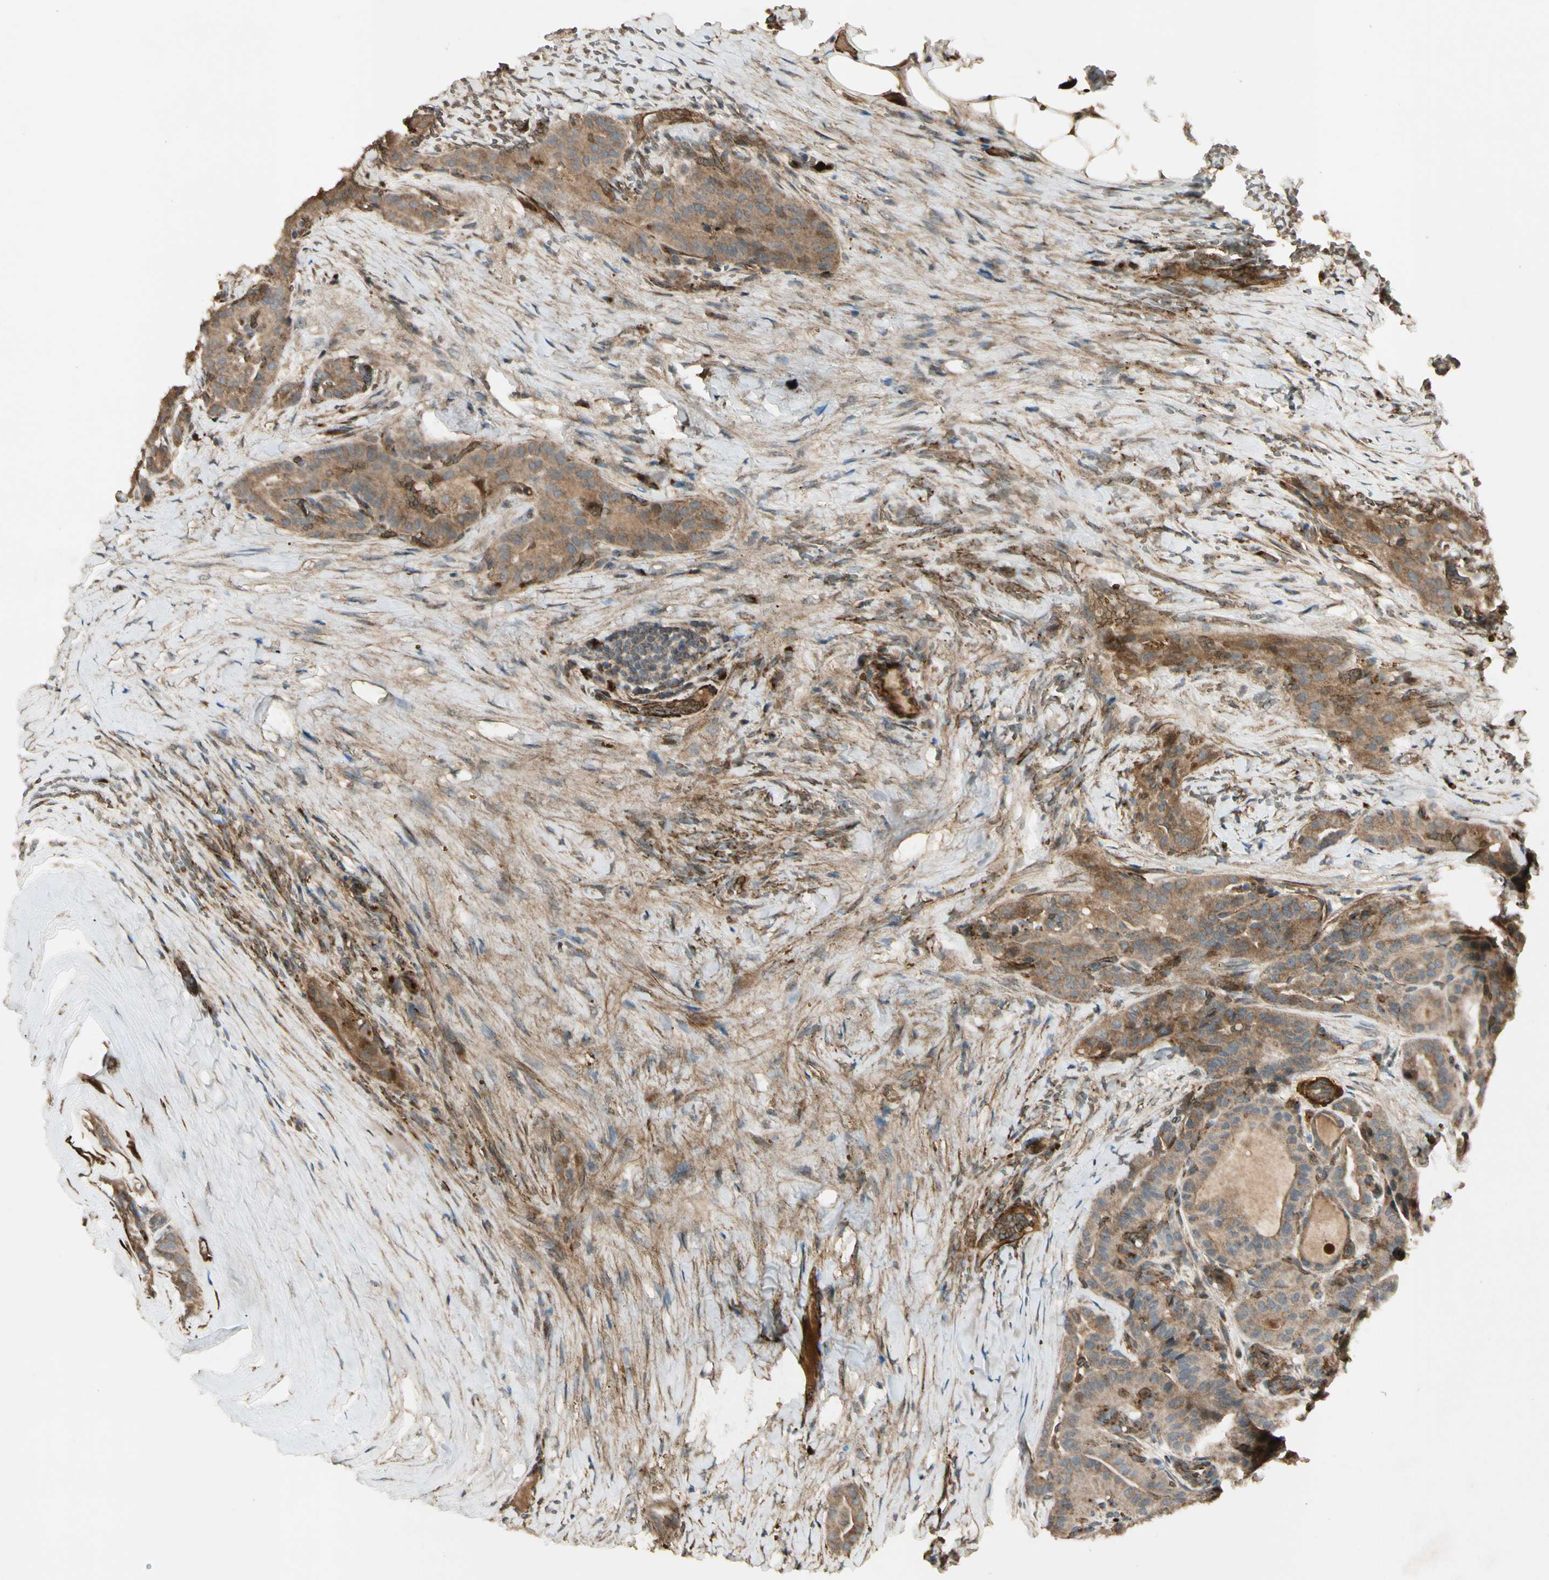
{"staining": {"intensity": "moderate", "quantity": ">75%", "location": "cytoplasmic/membranous"}, "tissue": "thyroid cancer", "cell_type": "Tumor cells", "image_type": "cancer", "snomed": [{"axis": "morphology", "description": "Papillary adenocarcinoma, NOS"}, {"axis": "topography", "description": "Thyroid gland"}], "caption": "Moderate cytoplasmic/membranous staining is seen in about >75% of tumor cells in thyroid cancer (papillary adenocarcinoma).", "gene": "GCK", "patient": {"sex": "male", "age": 77}}